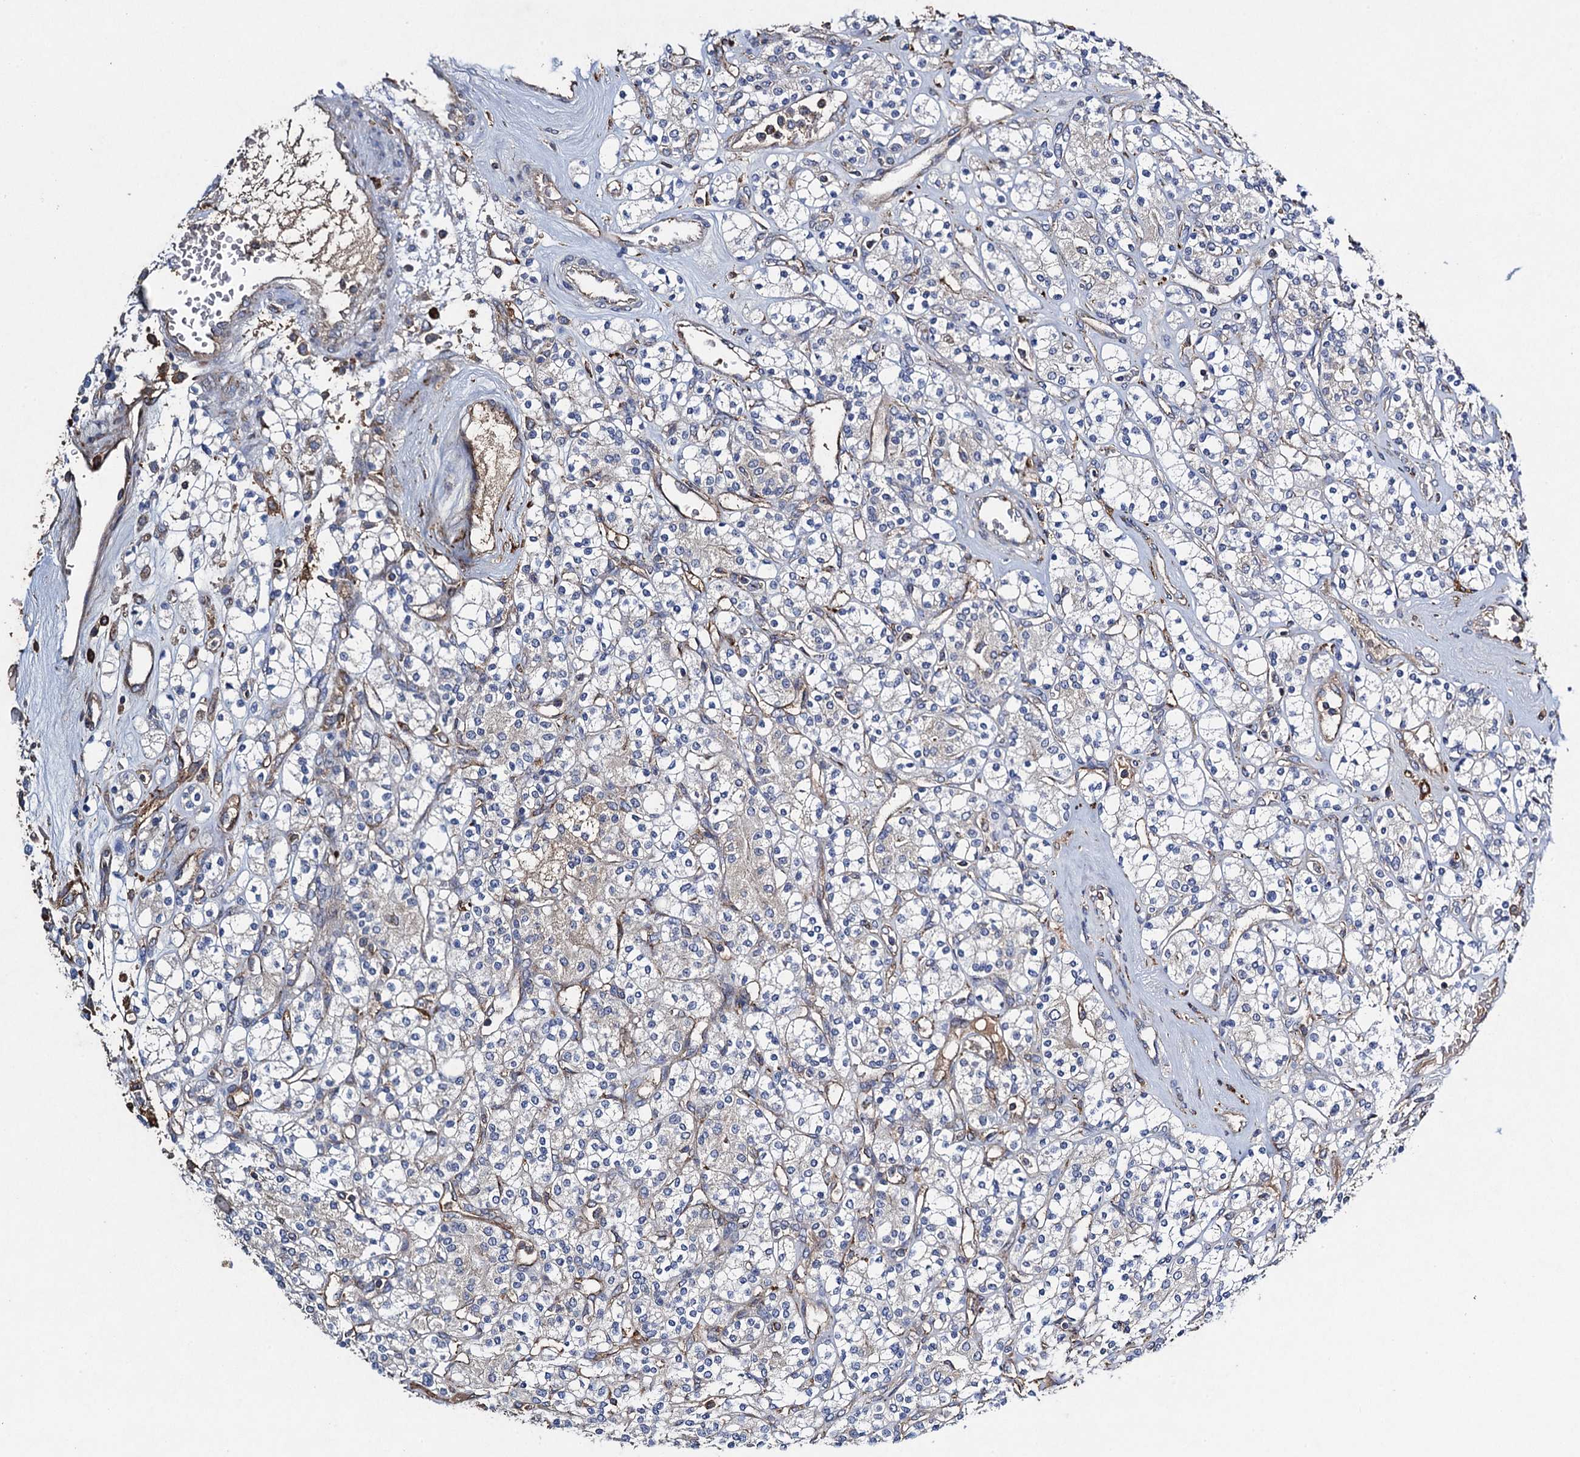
{"staining": {"intensity": "negative", "quantity": "none", "location": "none"}, "tissue": "renal cancer", "cell_type": "Tumor cells", "image_type": "cancer", "snomed": [{"axis": "morphology", "description": "Adenocarcinoma, NOS"}, {"axis": "topography", "description": "Kidney"}], "caption": "Renal cancer (adenocarcinoma) was stained to show a protein in brown. There is no significant expression in tumor cells.", "gene": "TXNDC11", "patient": {"sex": "male", "age": 77}}